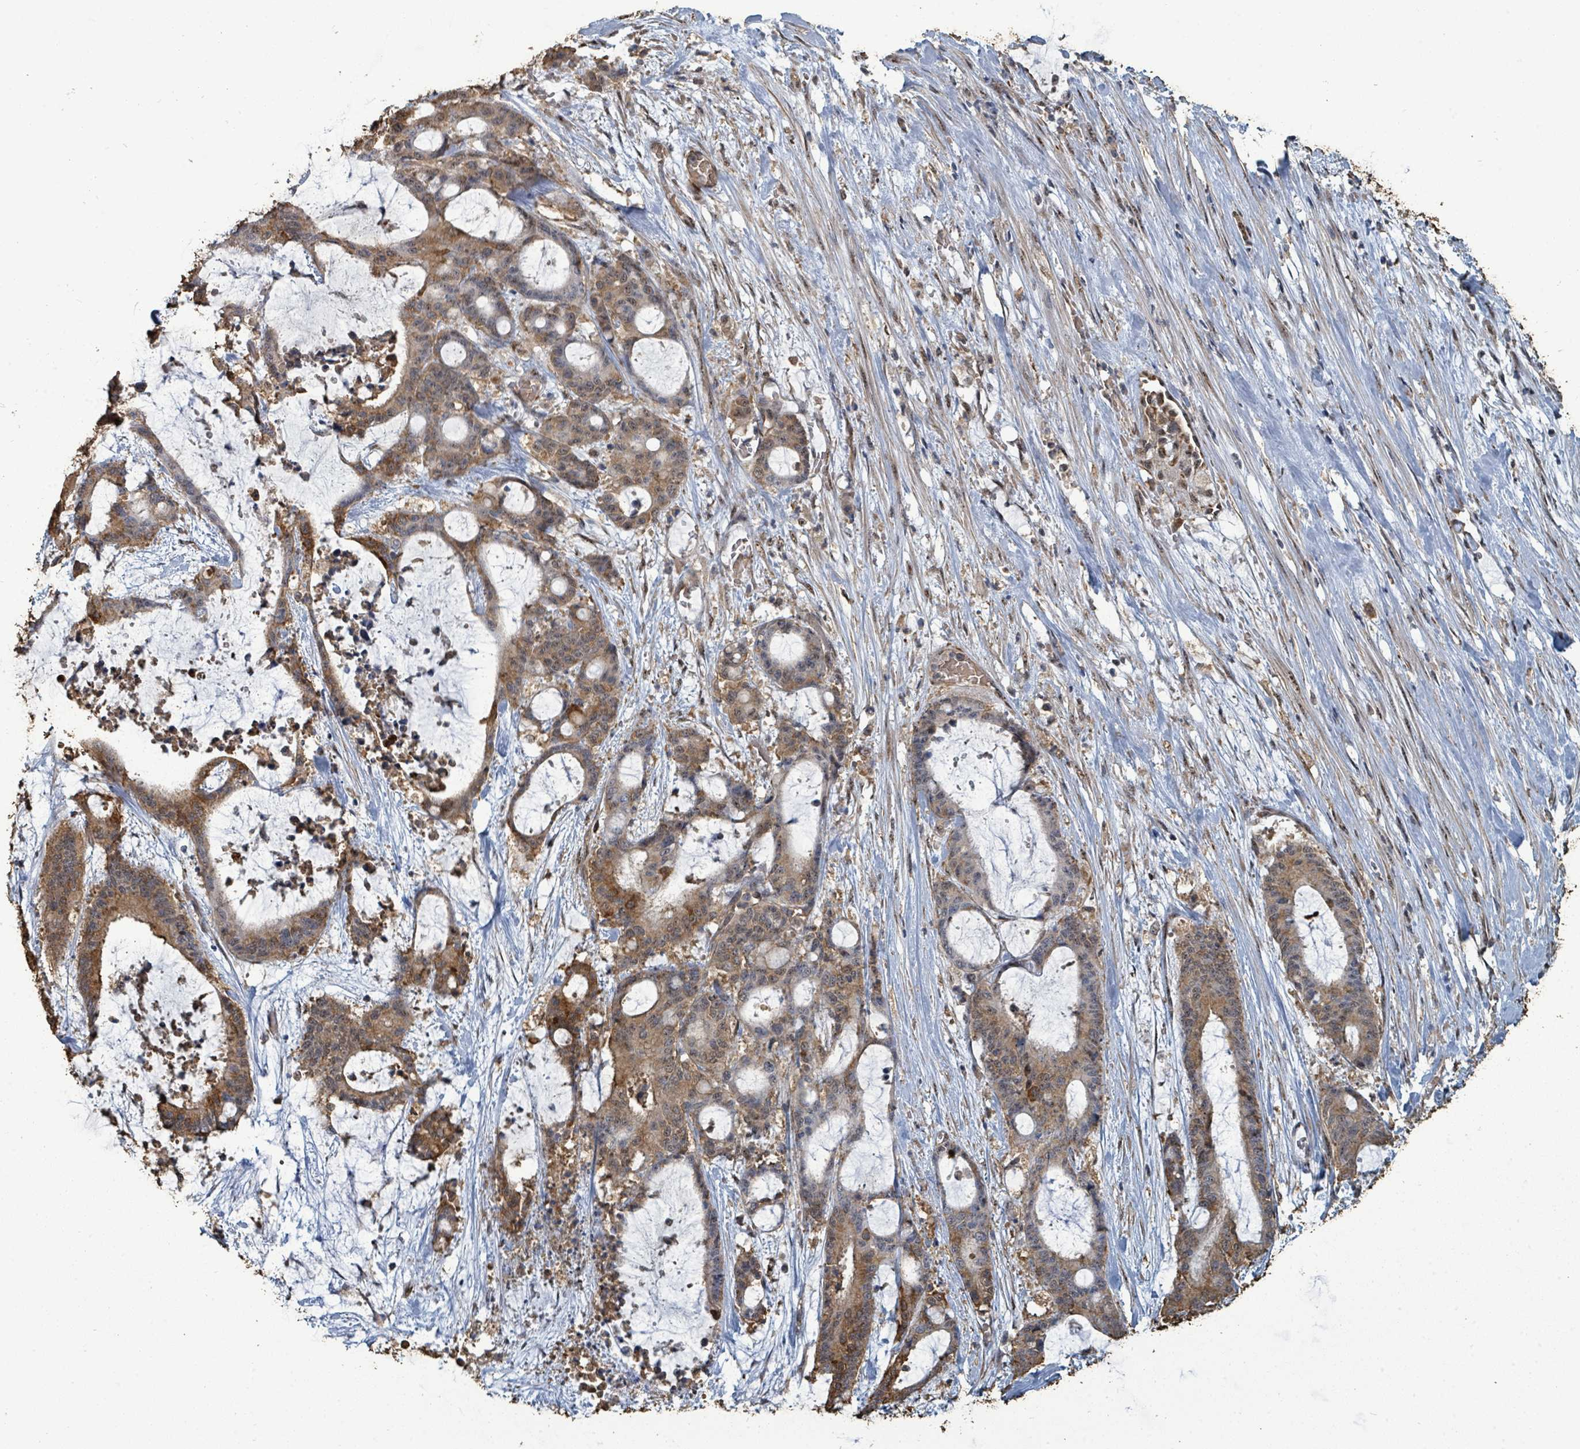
{"staining": {"intensity": "moderate", "quantity": ">75%", "location": "cytoplasmic/membranous"}, "tissue": "liver cancer", "cell_type": "Tumor cells", "image_type": "cancer", "snomed": [{"axis": "morphology", "description": "Normal tissue, NOS"}, {"axis": "morphology", "description": "Cholangiocarcinoma"}, {"axis": "topography", "description": "Liver"}, {"axis": "topography", "description": "Peripheral nerve tissue"}], "caption": "Immunohistochemistry photomicrograph of neoplastic tissue: liver cholangiocarcinoma stained using IHC demonstrates medium levels of moderate protein expression localized specifically in the cytoplasmic/membranous of tumor cells, appearing as a cytoplasmic/membranous brown color.", "gene": "C6orf52", "patient": {"sex": "female", "age": 73}}